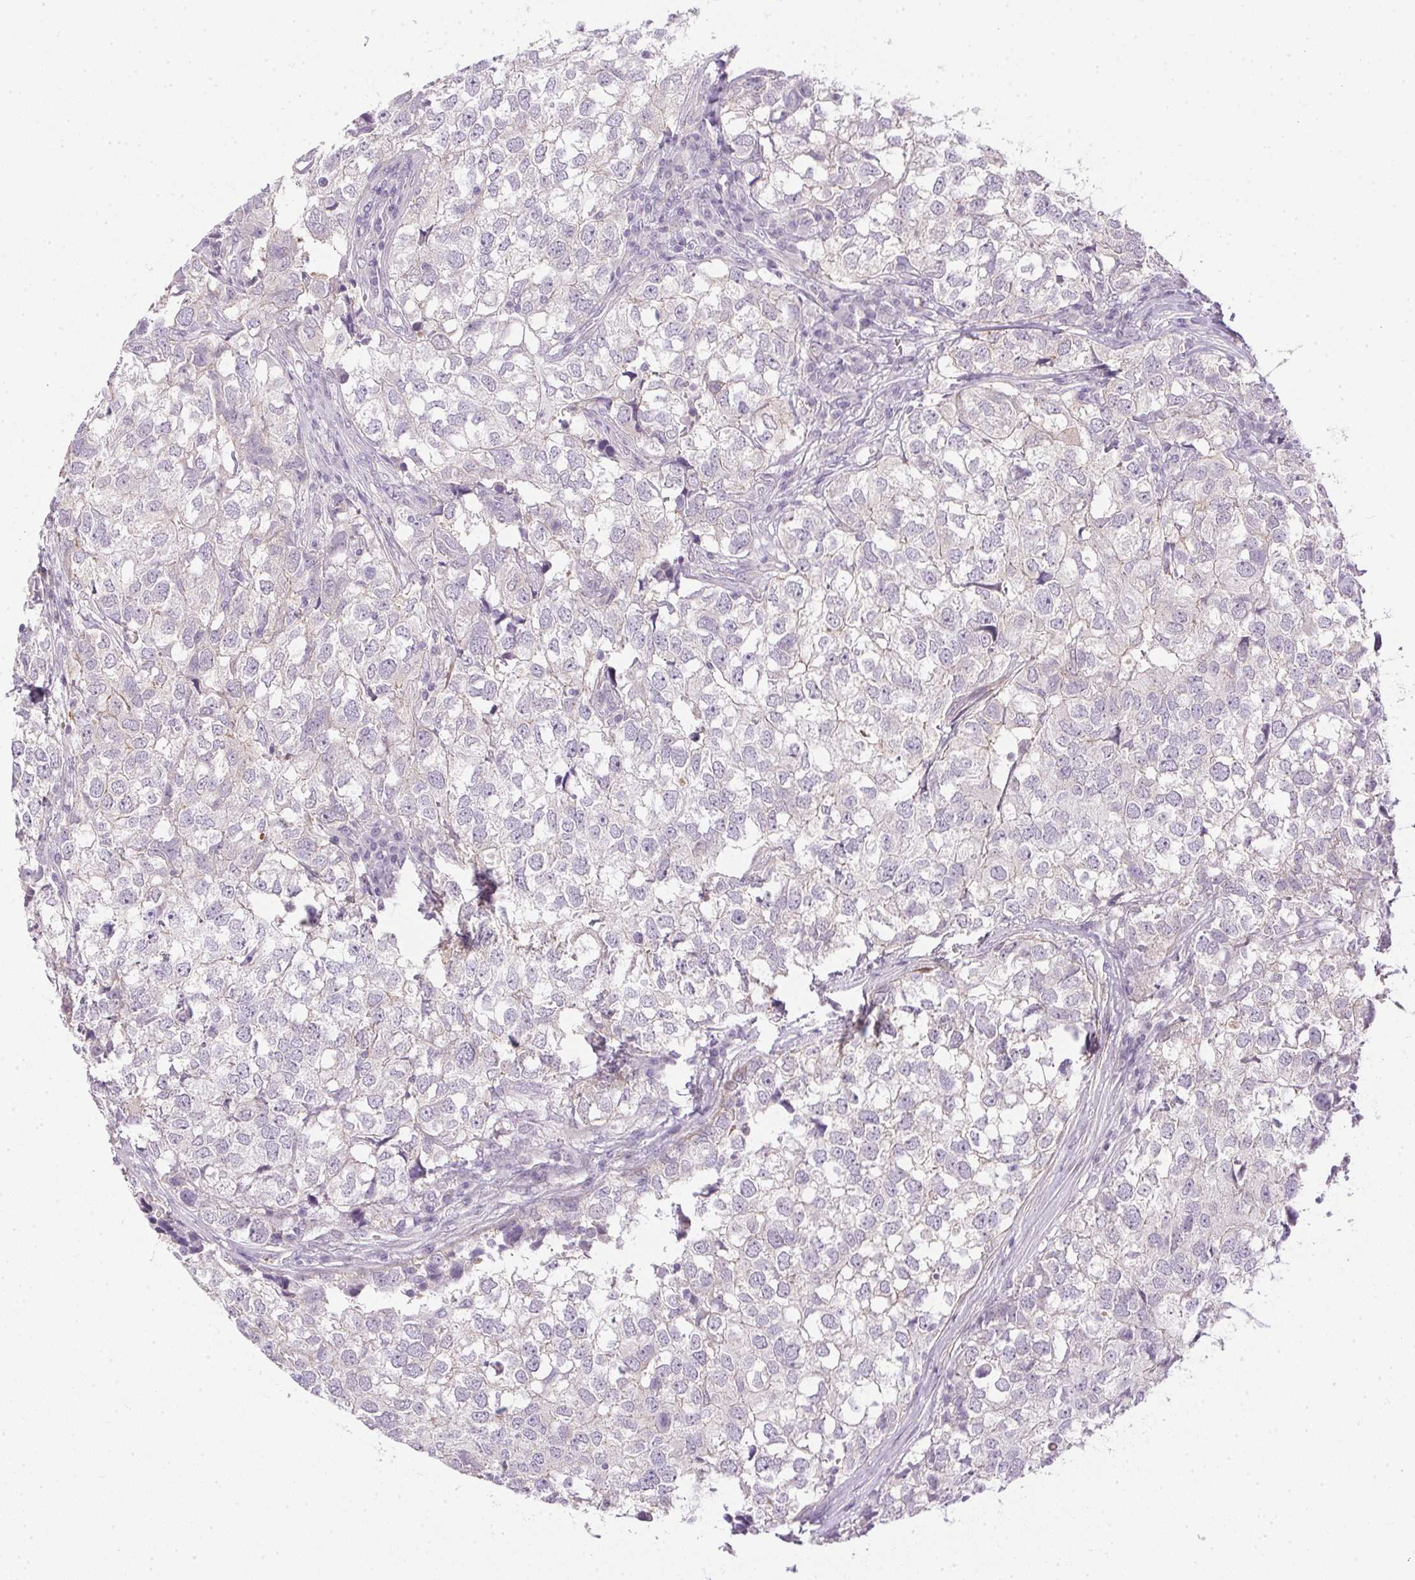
{"staining": {"intensity": "negative", "quantity": "none", "location": "none"}, "tissue": "breast cancer", "cell_type": "Tumor cells", "image_type": "cancer", "snomed": [{"axis": "morphology", "description": "Duct carcinoma"}, {"axis": "topography", "description": "Breast"}], "caption": "A high-resolution photomicrograph shows immunohistochemistry (IHC) staining of breast cancer, which shows no significant positivity in tumor cells. (IHC, brightfield microscopy, high magnification).", "gene": "PRL", "patient": {"sex": "female", "age": 30}}